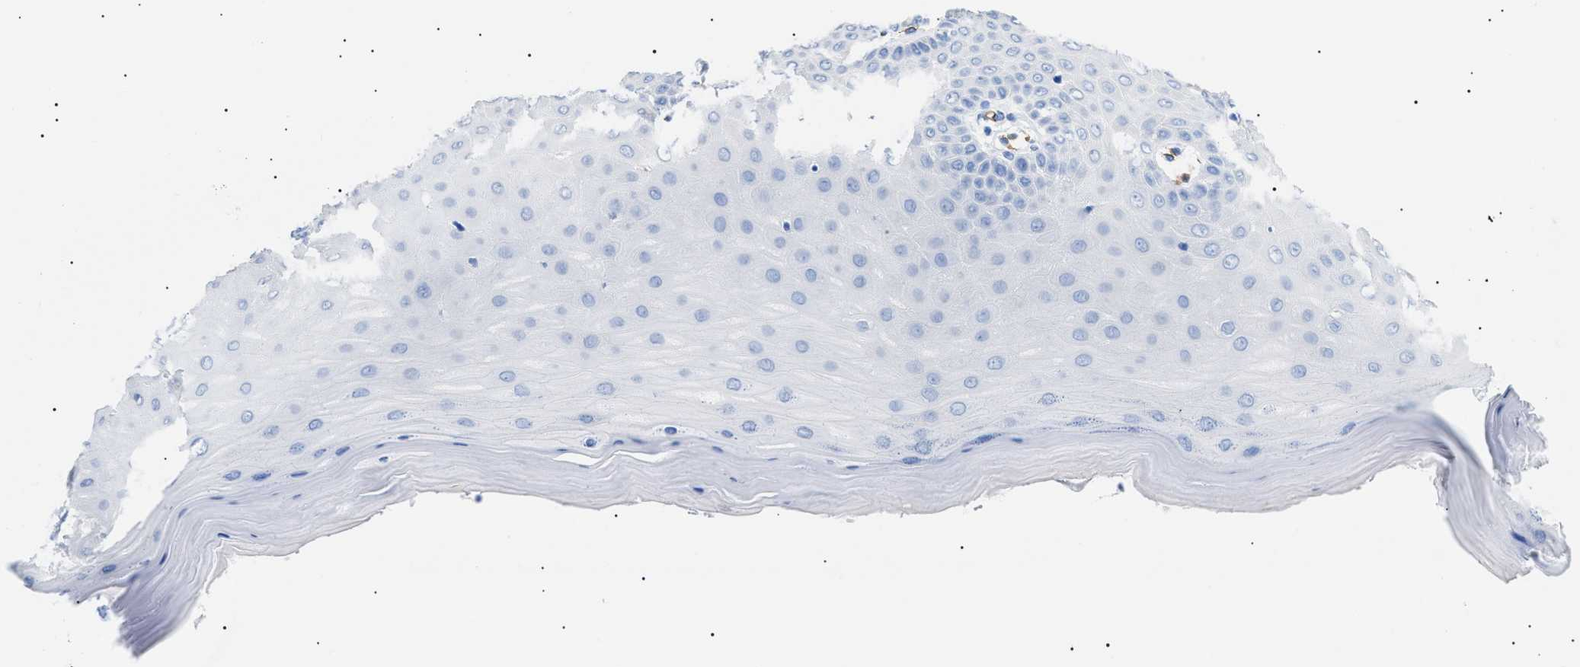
{"staining": {"intensity": "negative", "quantity": "none", "location": "none"}, "tissue": "cervix", "cell_type": "Glandular cells", "image_type": "normal", "snomed": [{"axis": "morphology", "description": "Normal tissue, NOS"}, {"axis": "topography", "description": "Cervix"}], "caption": "The micrograph demonstrates no significant staining in glandular cells of cervix.", "gene": "PODXL", "patient": {"sex": "female", "age": 55}}